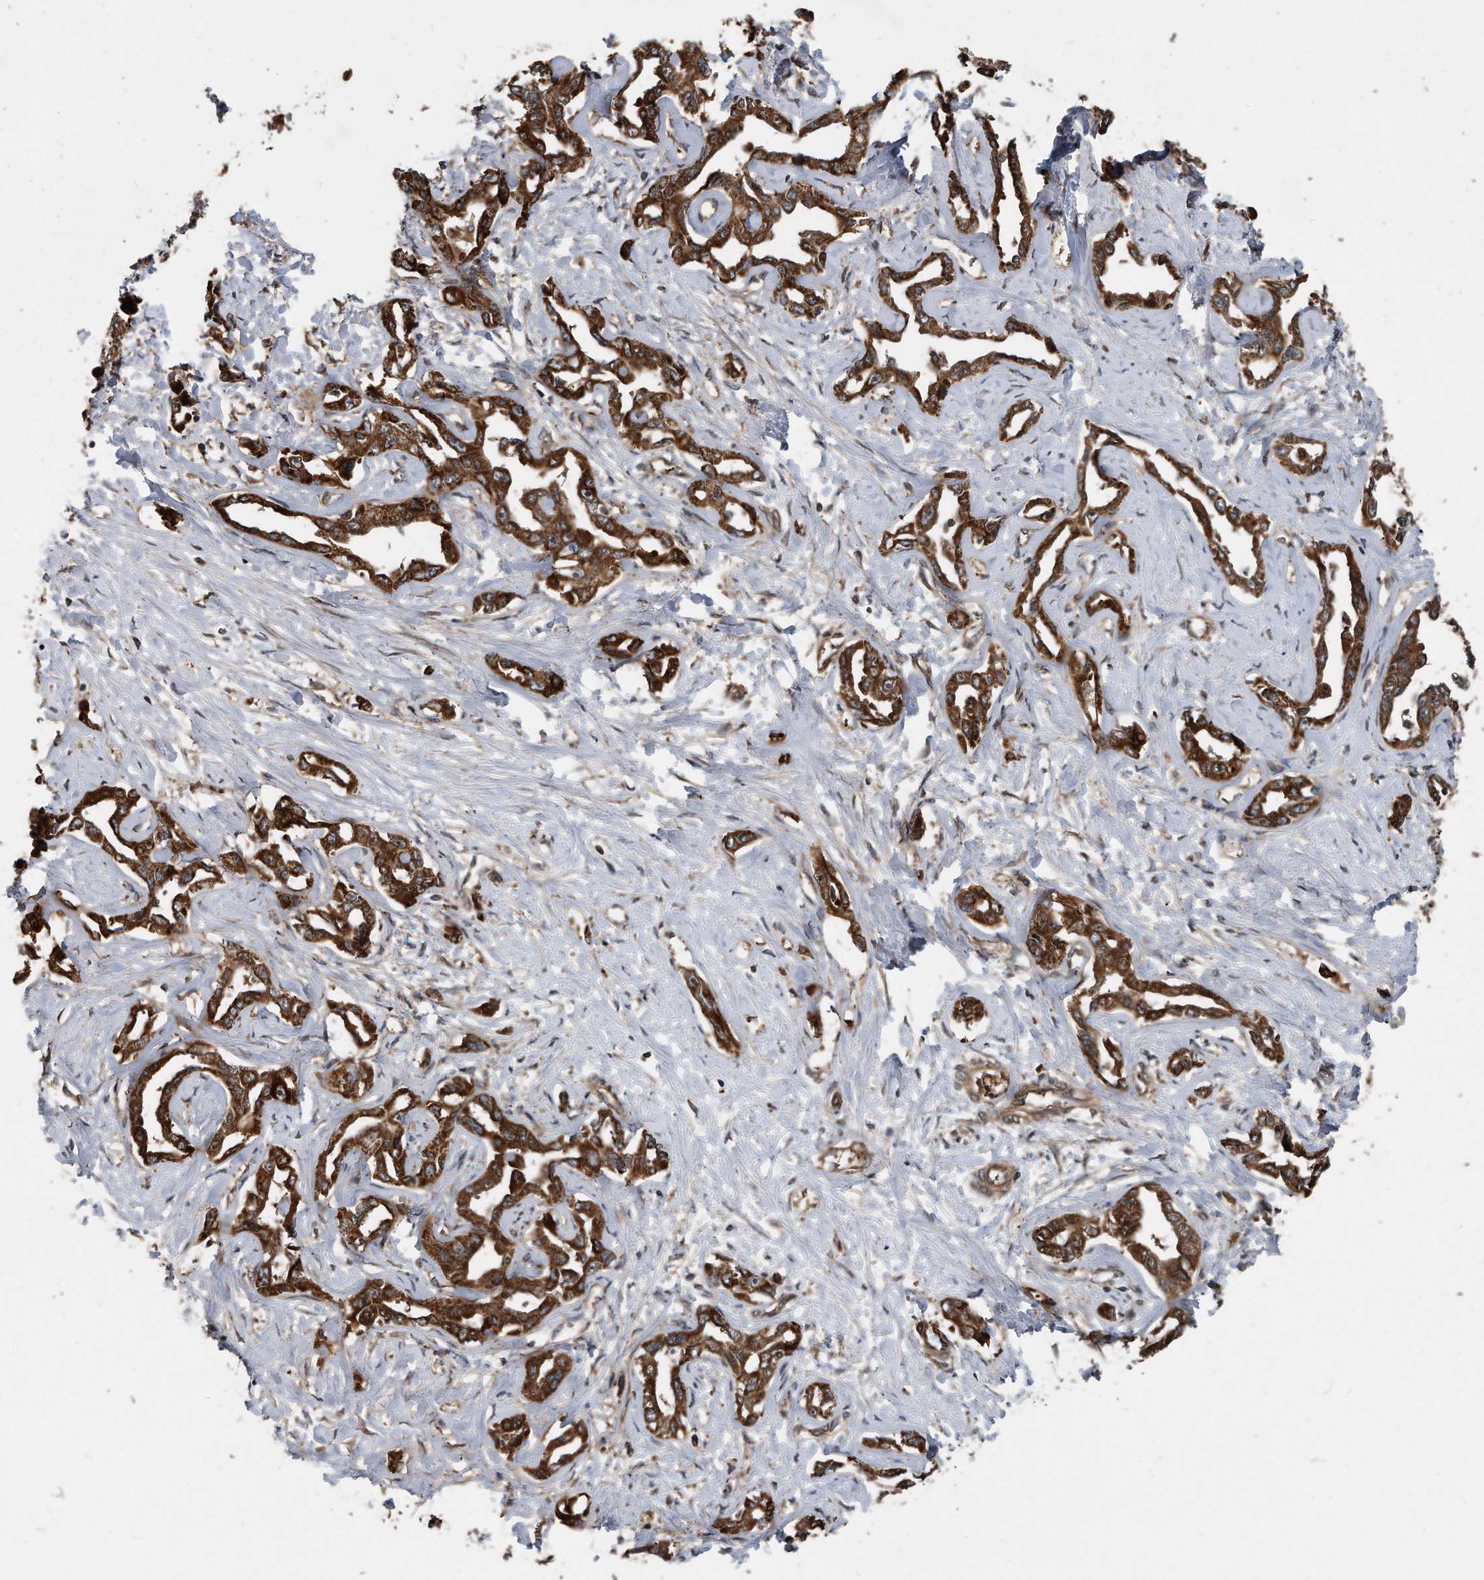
{"staining": {"intensity": "strong", "quantity": ">75%", "location": "cytoplasmic/membranous"}, "tissue": "liver cancer", "cell_type": "Tumor cells", "image_type": "cancer", "snomed": [{"axis": "morphology", "description": "Cholangiocarcinoma"}, {"axis": "topography", "description": "Liver"}], "caption": "Human liver cancer stained with a protein marker shows strong staining in tumor cells.", "gene": "FAM136A", "patient": {"sex": "male", "age": 59}}